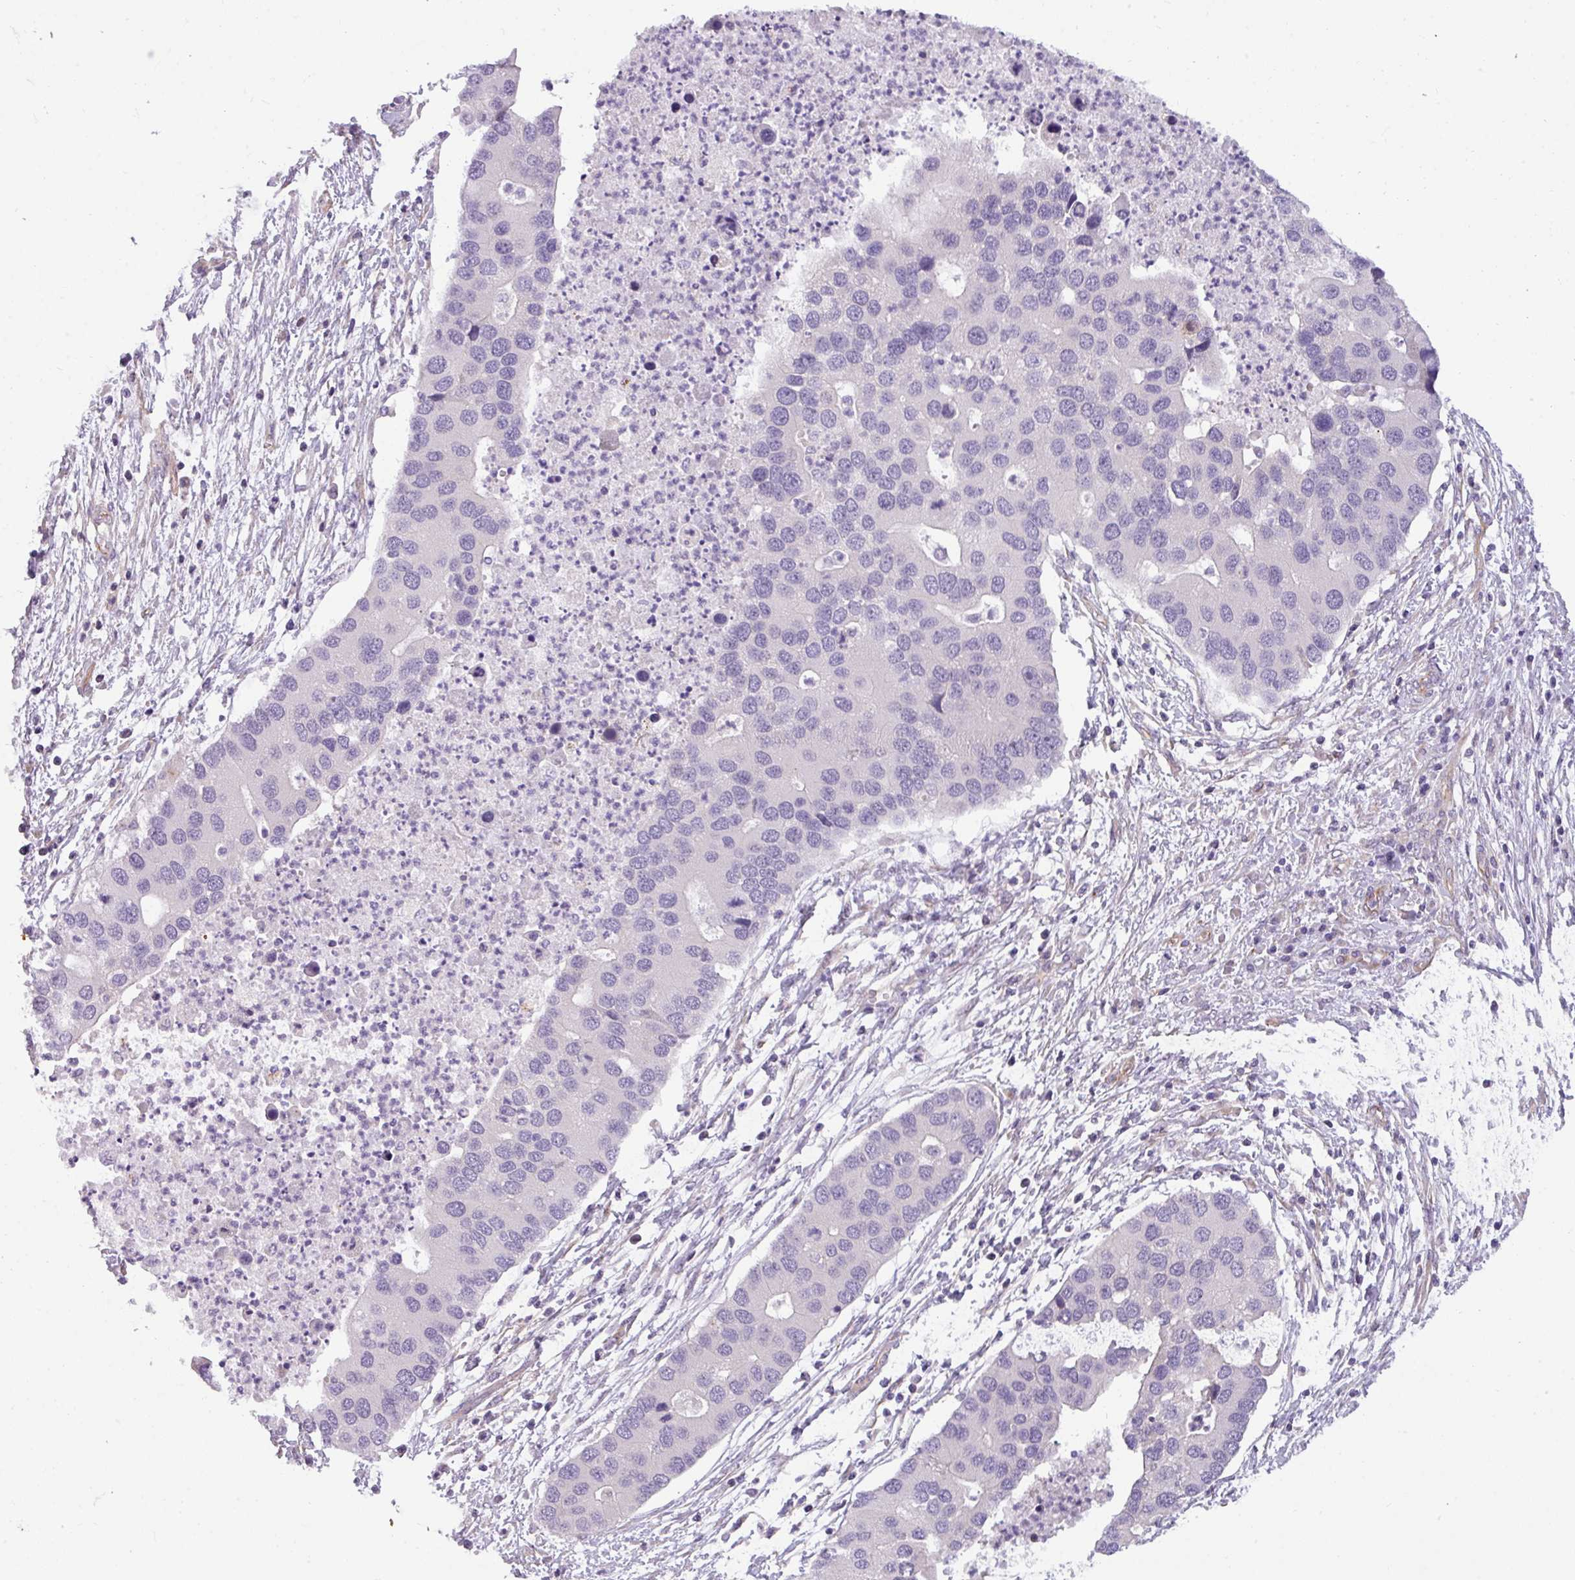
{"staining": {"intensity": "negative", "quantity": "none", "location": "none"}, "tissue": "lung cancer", "cell_type": "Tumor cells", "image_type": "cancer", "snomed": [{"axis": "morphology", "description": "Aneuploidy"}, {"axis": "morphology", "description": "Adenocarcinoma, NOS"}, {"axis": "topography", "description": "Lymph node"}, {"axis": "topography", "description": "Lung"}], "caption": "Adenocarcinoma (lung) was stained to show a protein in brown. There is no significant positivity in tumor cells. (DAB immunohistochemistry (IHC) visualized using brightfield microscopy, high magnification).", "gene": "BUD23", "patient": {"sex": "female", "age": 74}}